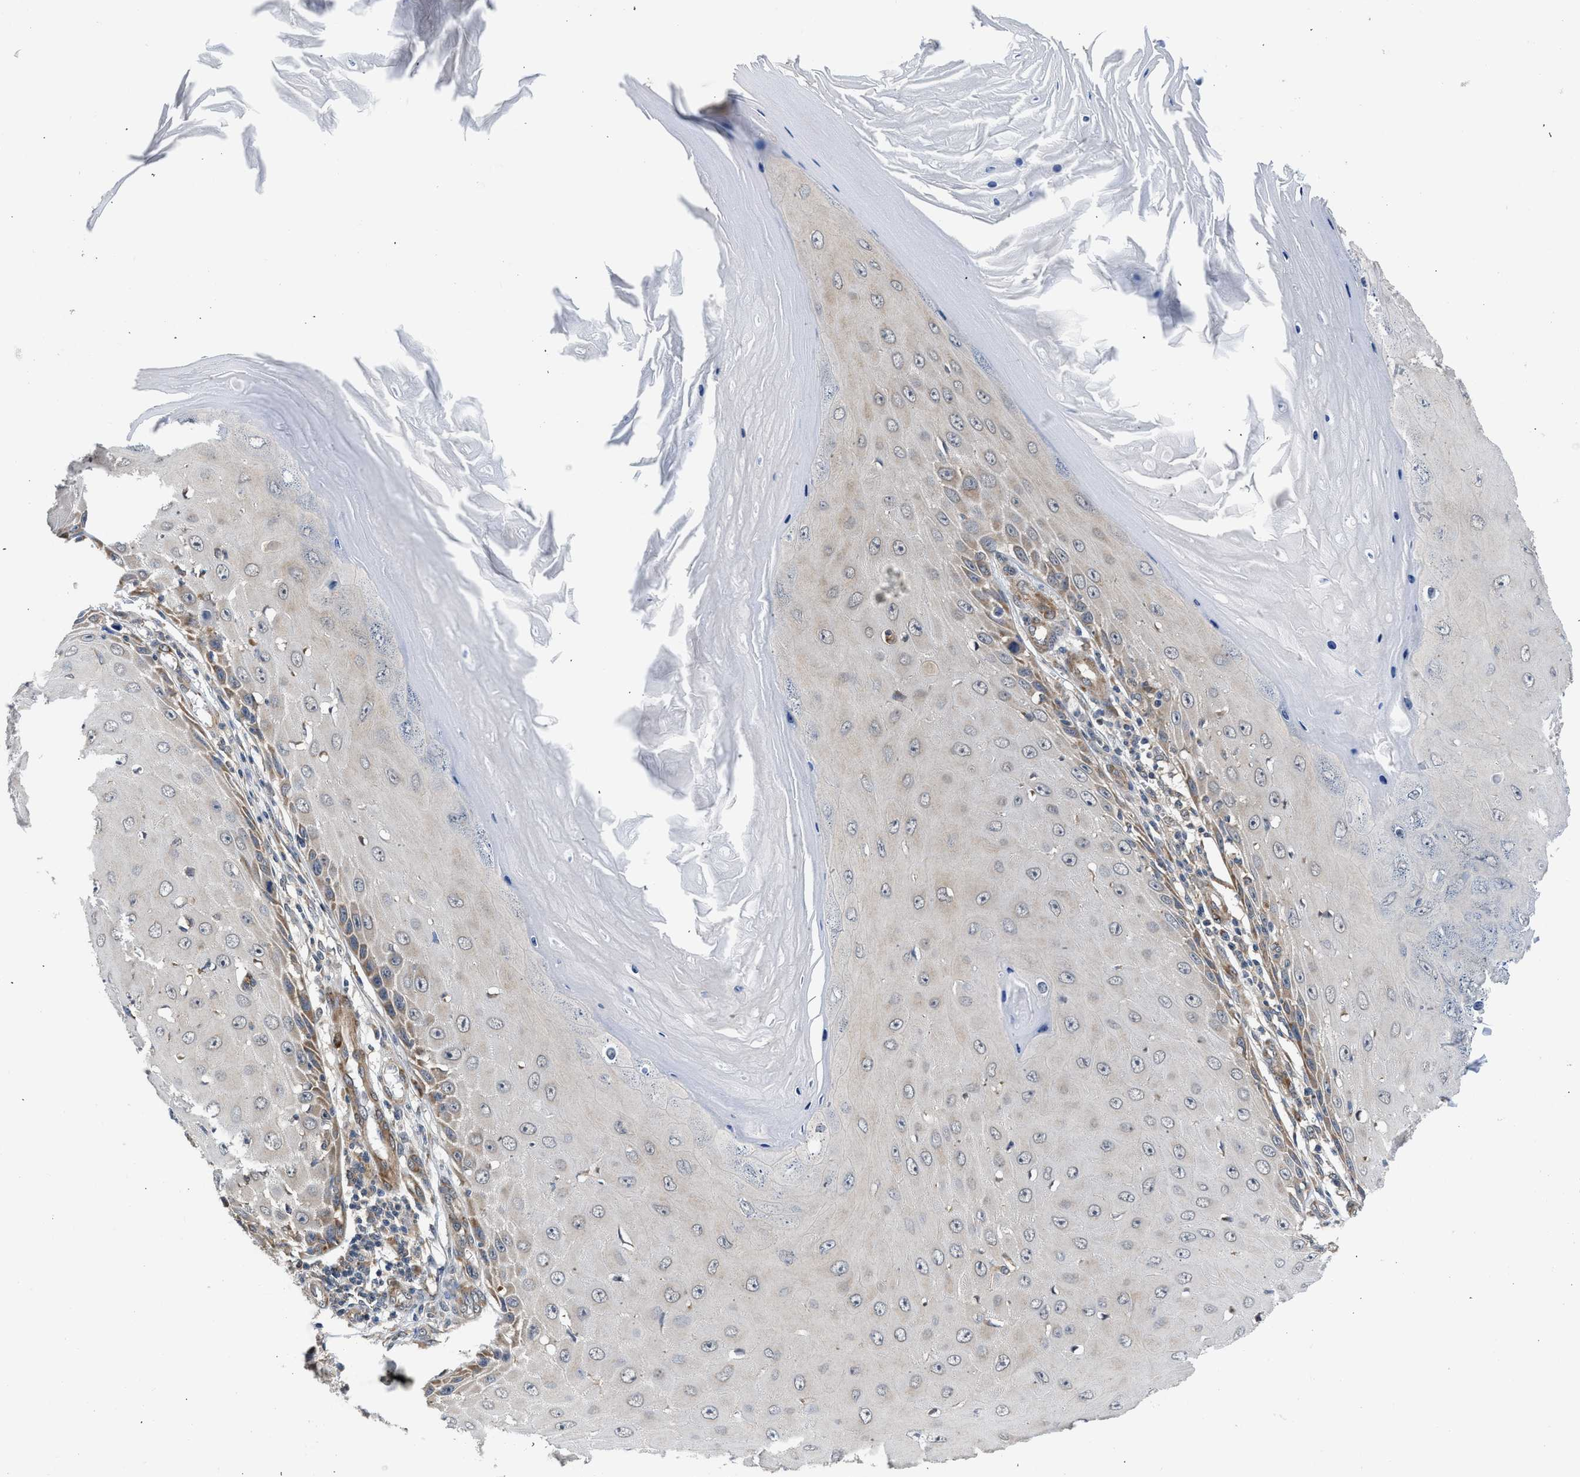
{"staining": {"intensity": "weak", "quantity": "<25%", "location": "cytoplasmic/membranous"}, "tissue": "skin cancer", "cell_type": "Tumor cells", "image_type": "cancer", "snomed": [{"axis": "morphology", "description": "Squamous cell carcinoma, NOS"}, {"axis": "topography", "description": "Skin"}], "caption": "Immunohistochemistry (IHC) micrograph of neoplastic tissue: human squamous cell carcinoma (skin) stained with DAB (3,3'-diaminobenzidine) displays no significant protein expression in tumor cells.", "gene": "POLG2", "patient": {"sex": "female", "age": 73}}